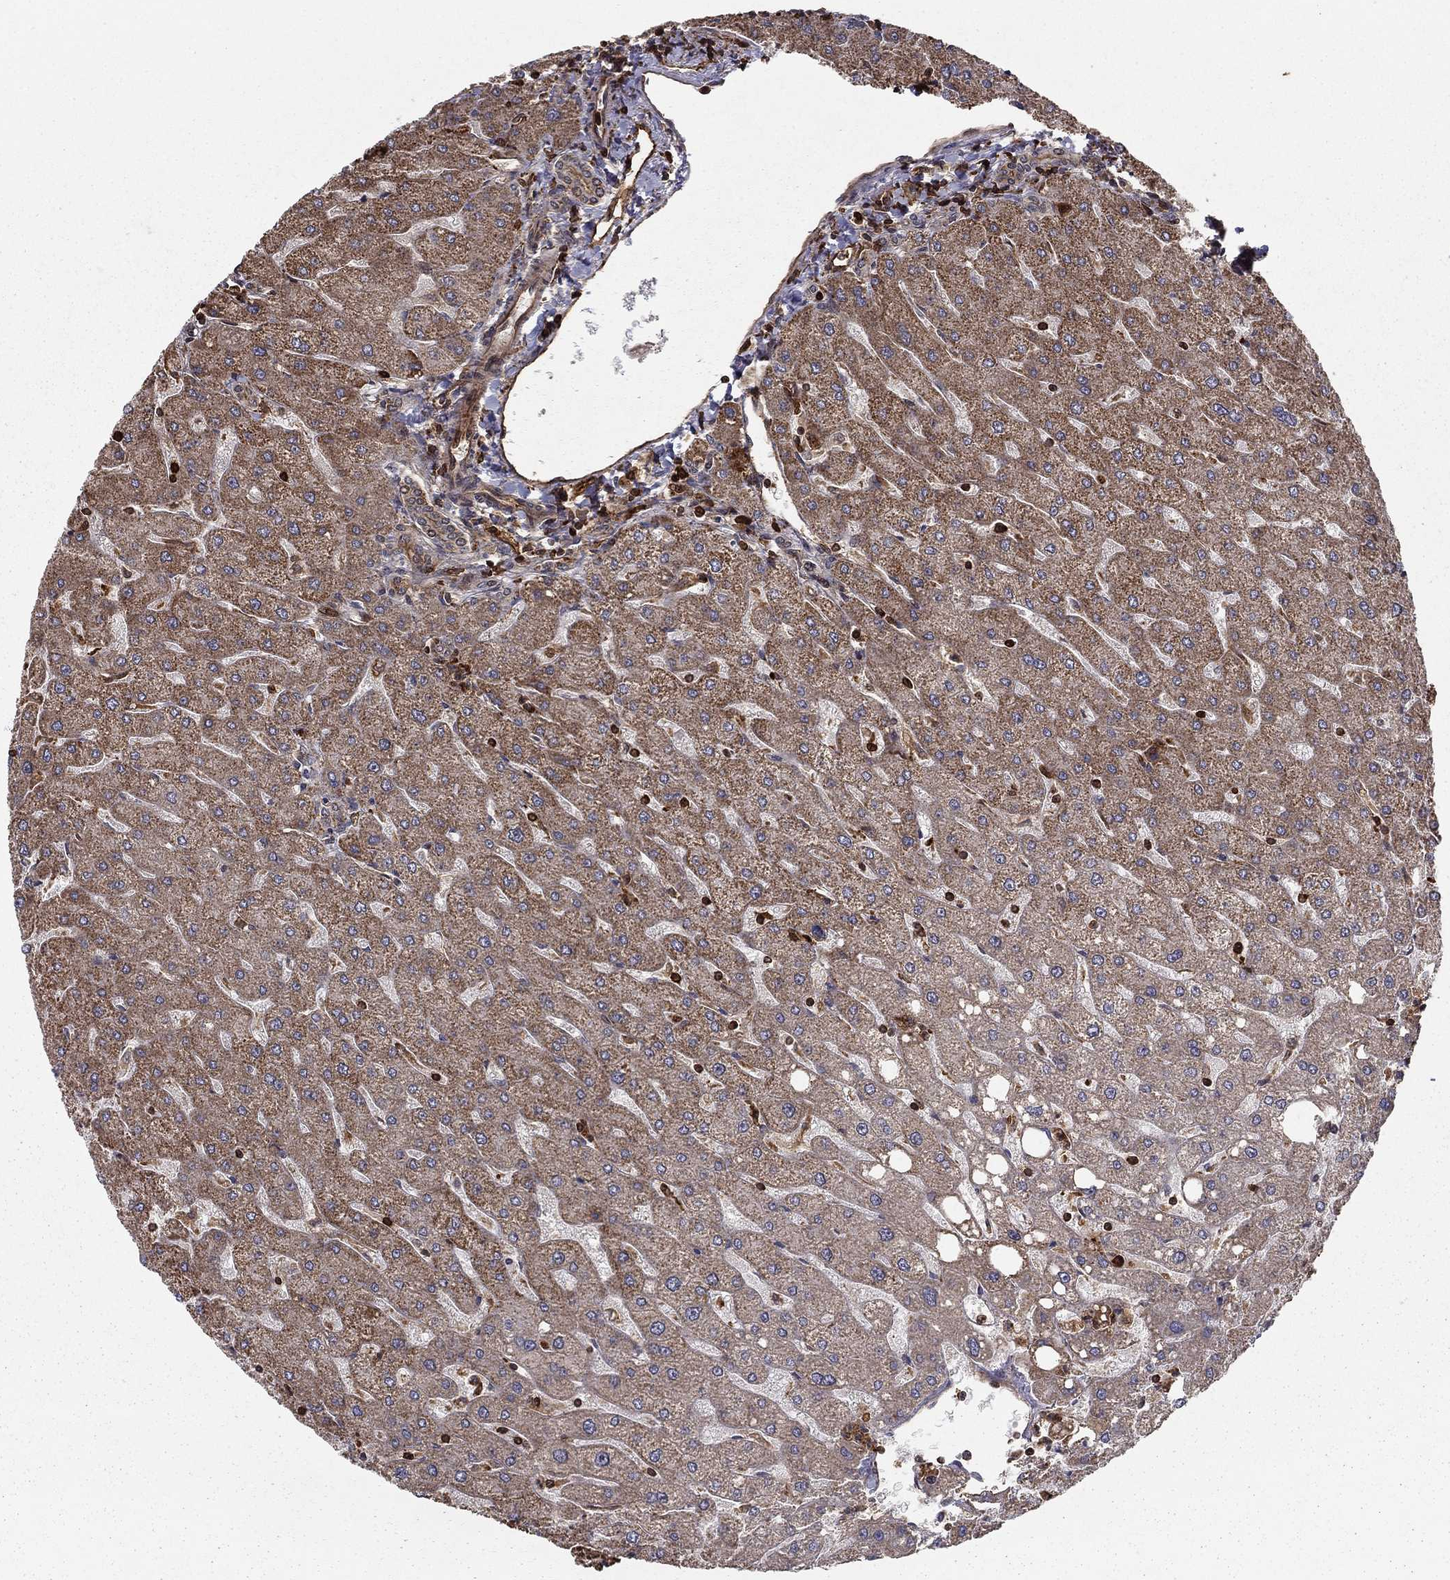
{"staining": {"intensity": "negative", "quantity": "none", "location": "none"}, "tissue": "liver", "cell_type": "Cholangiocytes", "image_type": "normal", "snomed": [{"axis": "morphology", "description": "Normal tissue, NOS"}, {"axis": "topography", "description": "Liver"}], "caption": "An immunohistochemistry (IHC) image of unremarkable liver is shown. There is no staining in cholangiocytes of liver. (Stains: DAB (3,3'-diaminobenzidine) immunohistochemistry (IHC) with hematoxylin counter stain, Microscopy: brightfield microscopy at high magnification).", "gene": "ADM", "patient": {"sex": "male", "age": 67}}